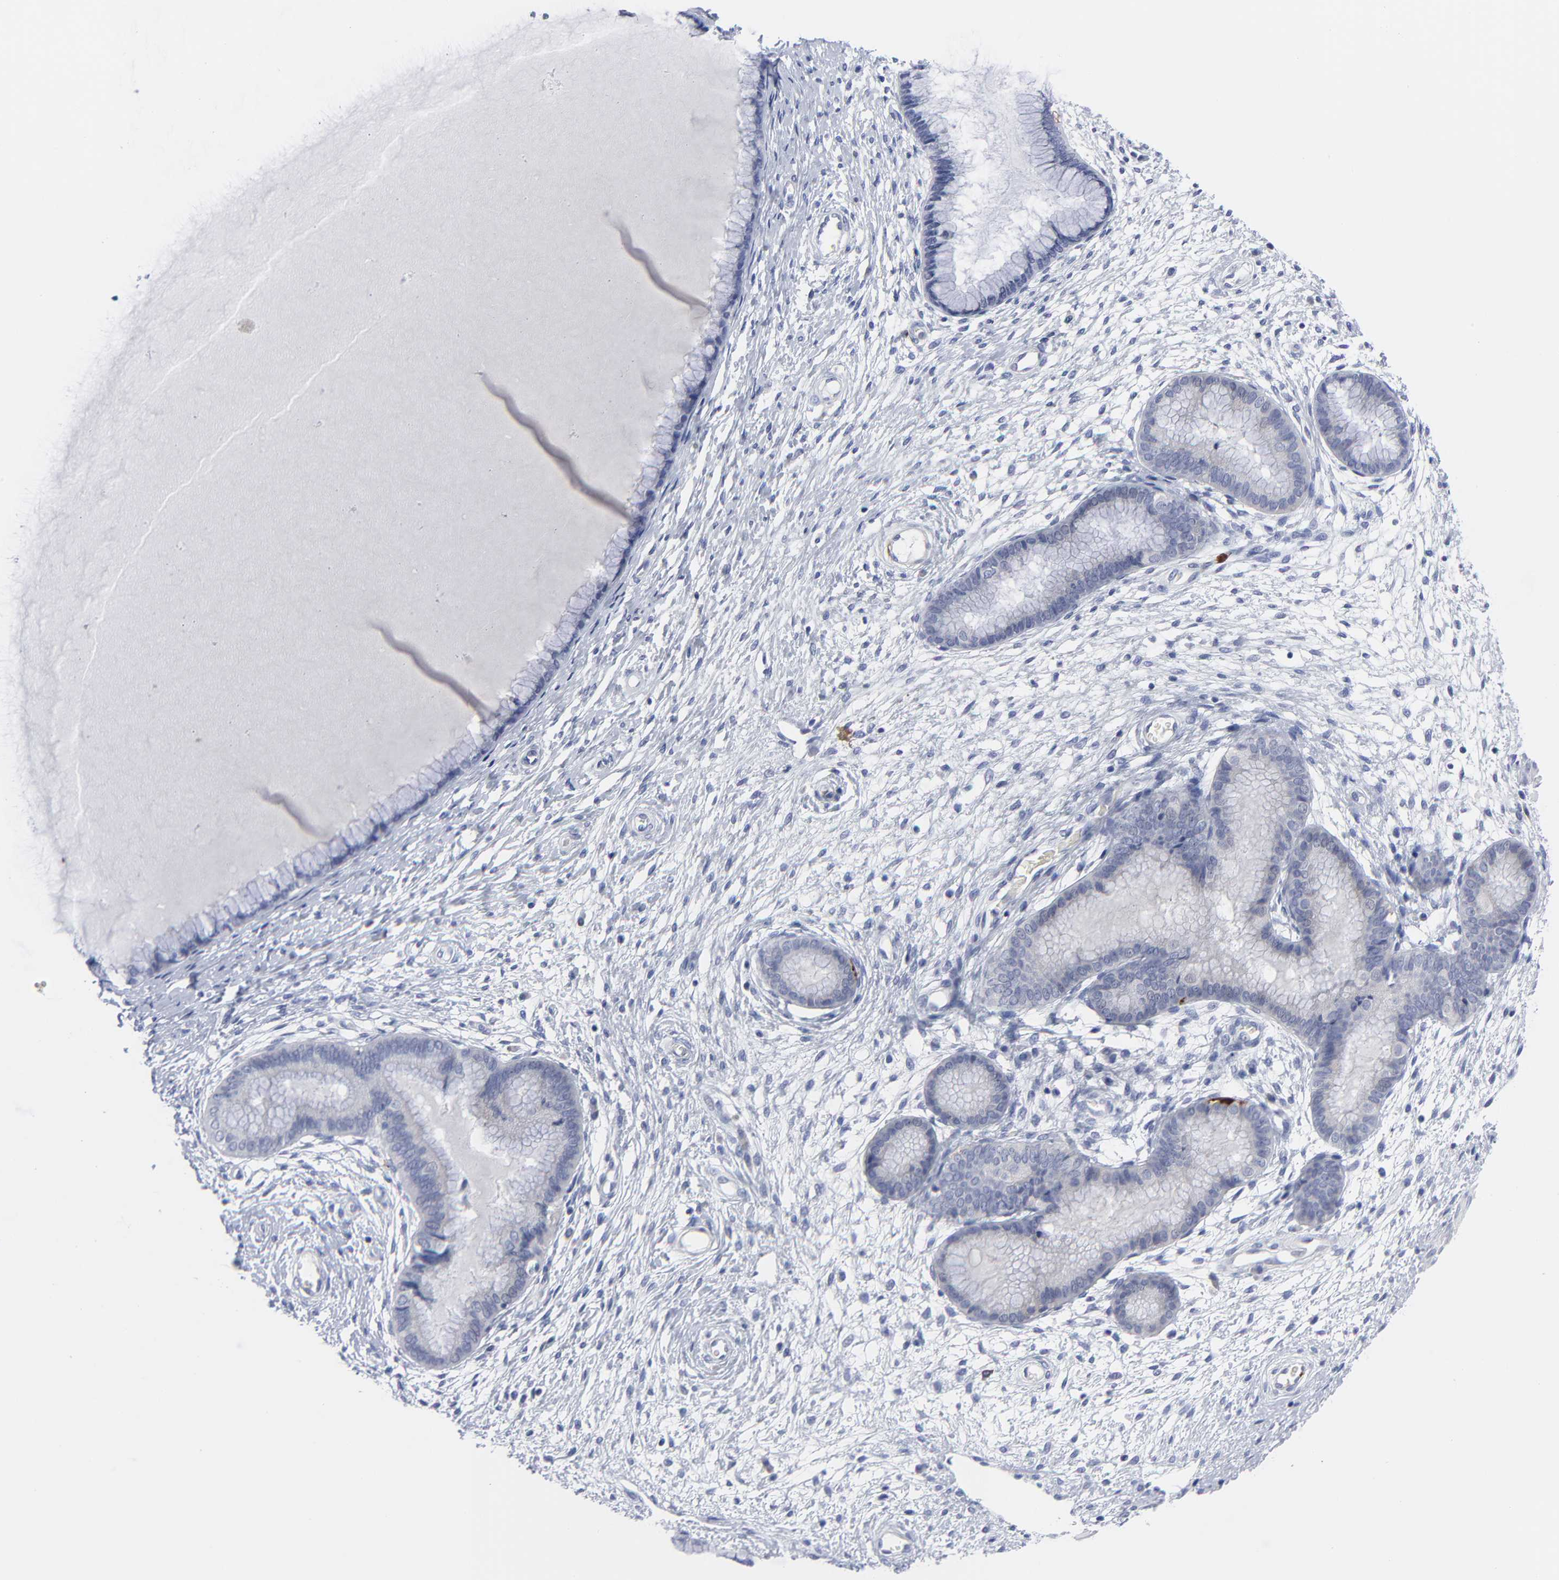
{"staining": {"intensity": "strong", "quantity": "<25%", "location": "nuclear"}, "tissue": "cervix", "cell_type": "Glandular cells", "image_type": "normal", "snomed": [{"axis": "morphology", "description": "Normal tissue, NOS"}, {"axis": "topography", "description": "Cervix"}], "caption": "Immunohistochemistry histopathology image of normal human cervix stained for a protein (brown), which exhibits medium levels of strong nuclear staining in approximately <25% of glandular cells.", "gene": "CDK1", "patient": {"sex": "female", "age": 55}}